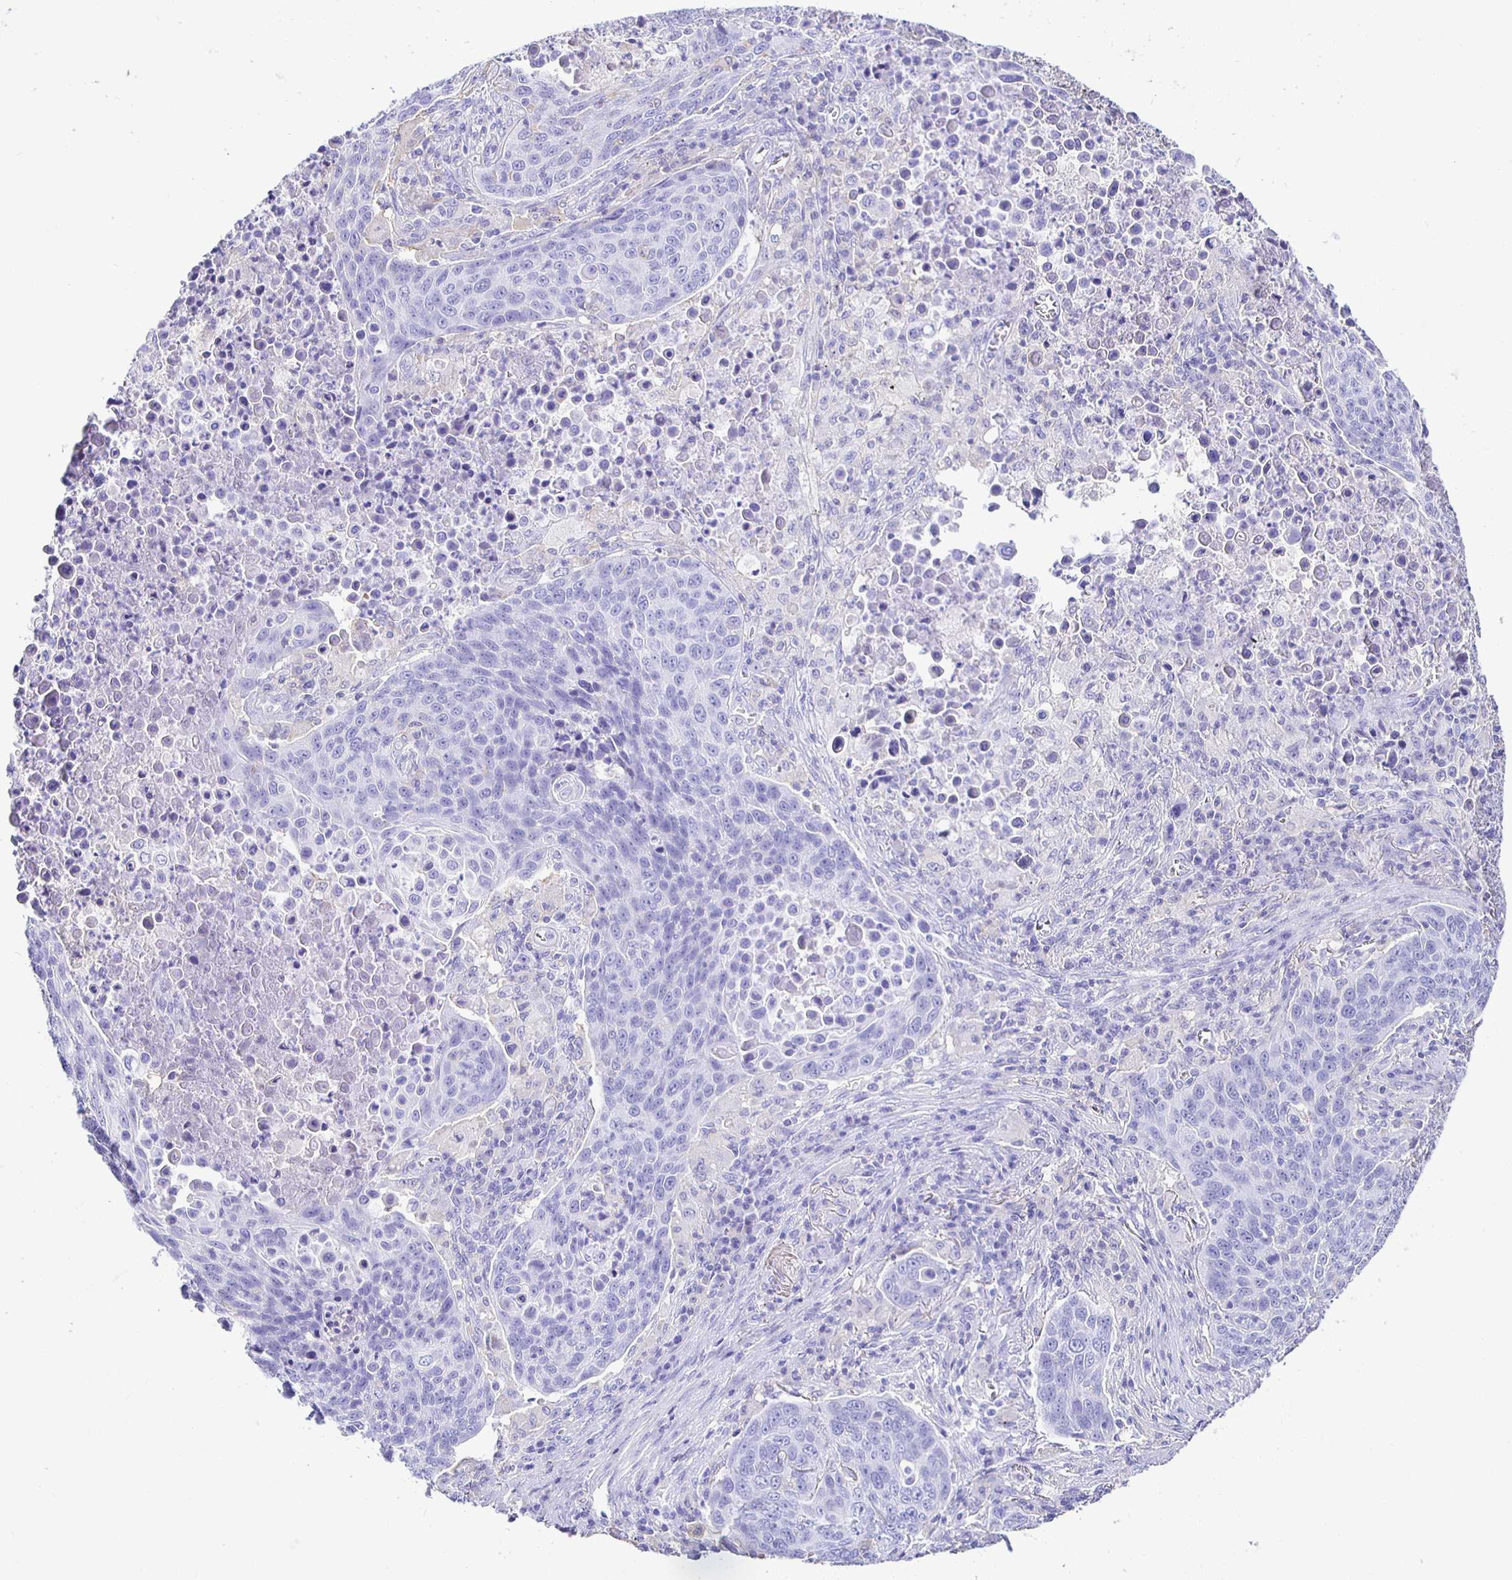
{"staining": {"intensity": "negative", "quantity": "none", "location": "none"}, "tissue": "lung cancer", "cell_type": "Tumor cells", "image_type": "cancer", "snomed": [{"axis": "morphology", "description": "Squamous cell carcinoma, NOS"}, {"axis": "topography", "description": "Lung"}], "caption": "This is an immunohistochemistry image of human squamous cell carcinoma (lung). There is no positivity in tumor cells.", "gene": "UMOD", "patient": {"sex": "male", "age": 78}}